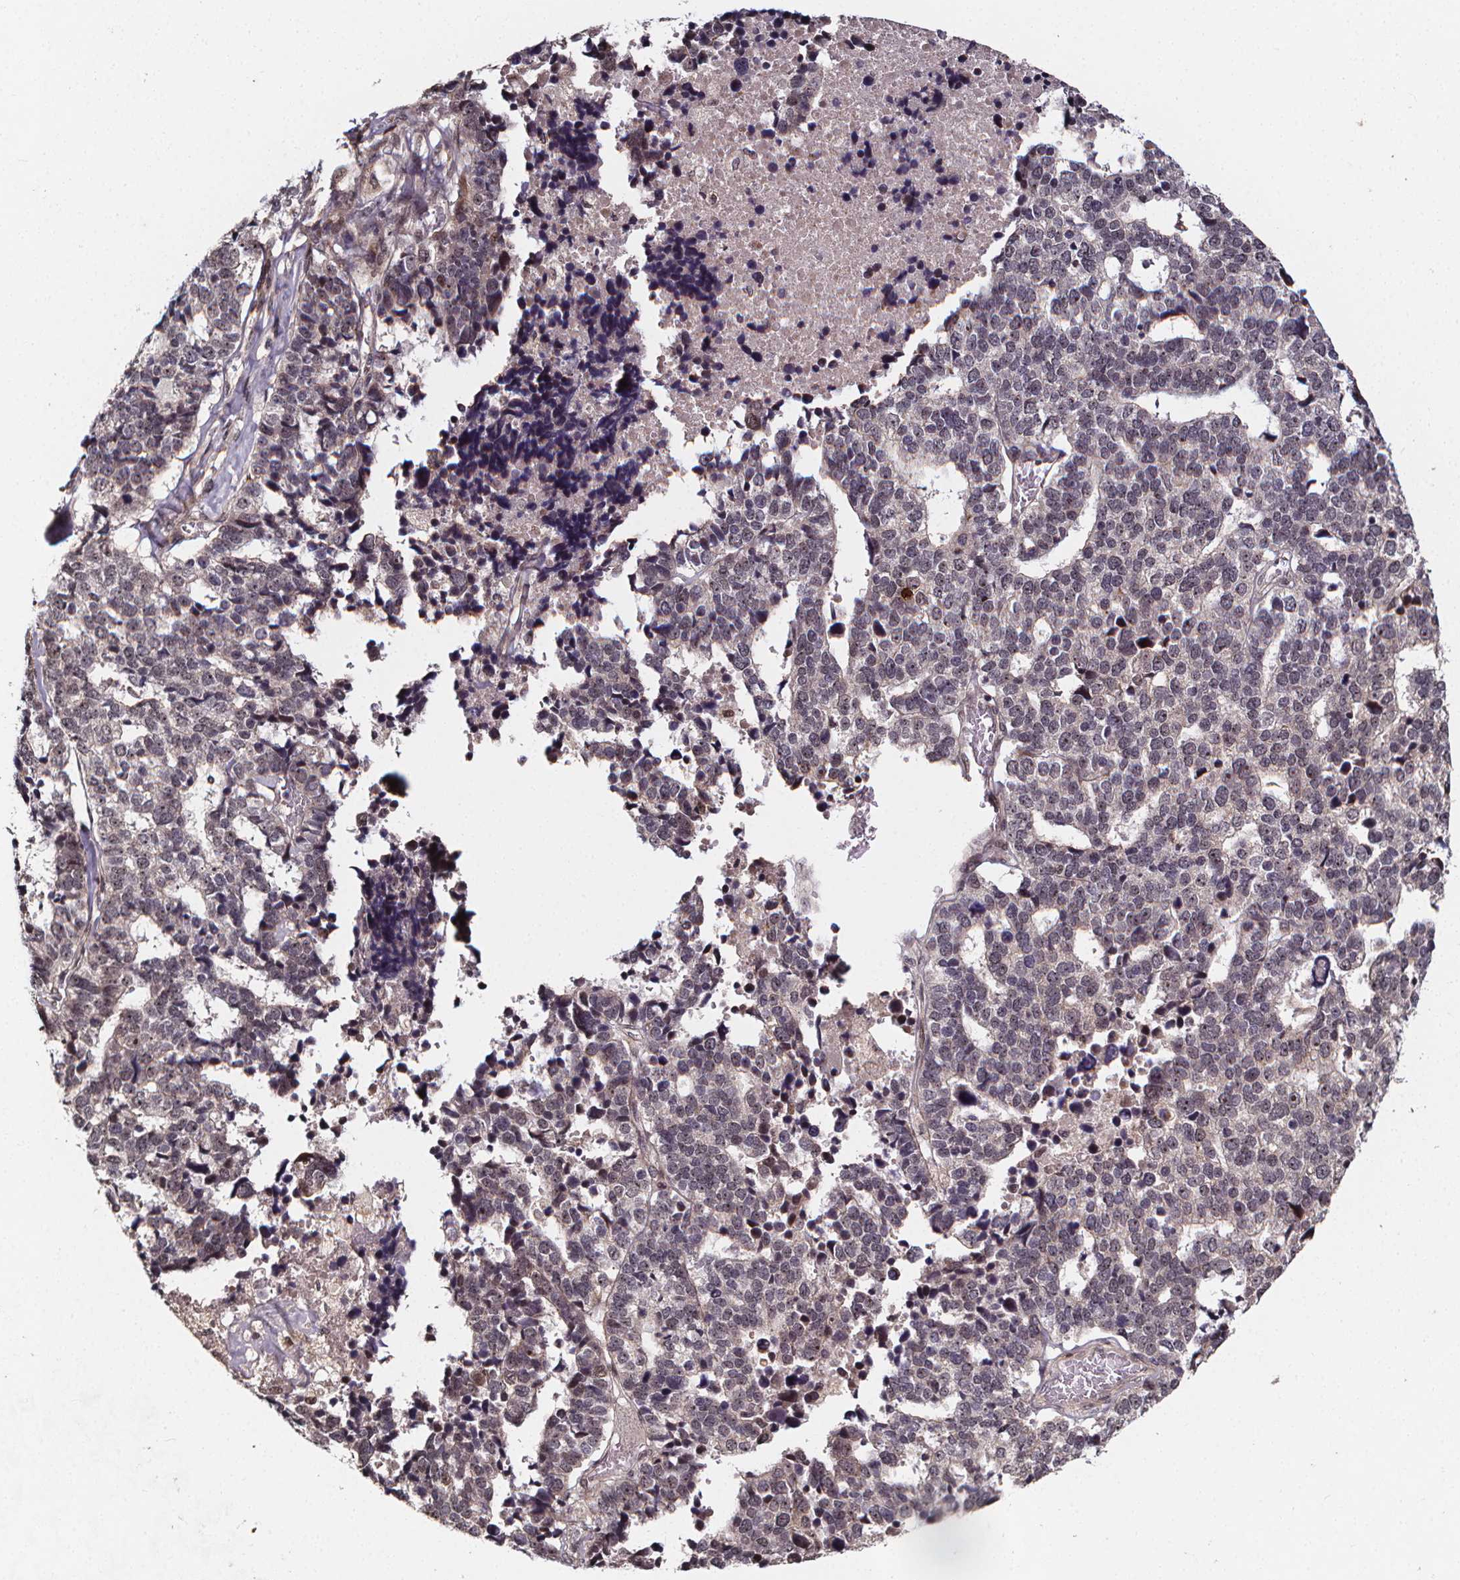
{"staining": {"intensity": "negative", "quantity": "none", "location": "none"}, "tissue": "stomach cancer", "cell_type": "Tumor cells", "image_type": "cancer", "snomed": [{"axis": "morphology", "description": "Adenocarcinoma, NOS"}, {"axis": "topography", "description": "Stomach"}], "caption": "Tumor cells are negative for protein expression in human stomach adenocarcinoma.", "gene": "DDIT3", "patient": {"sex": "male", "age": 69}}